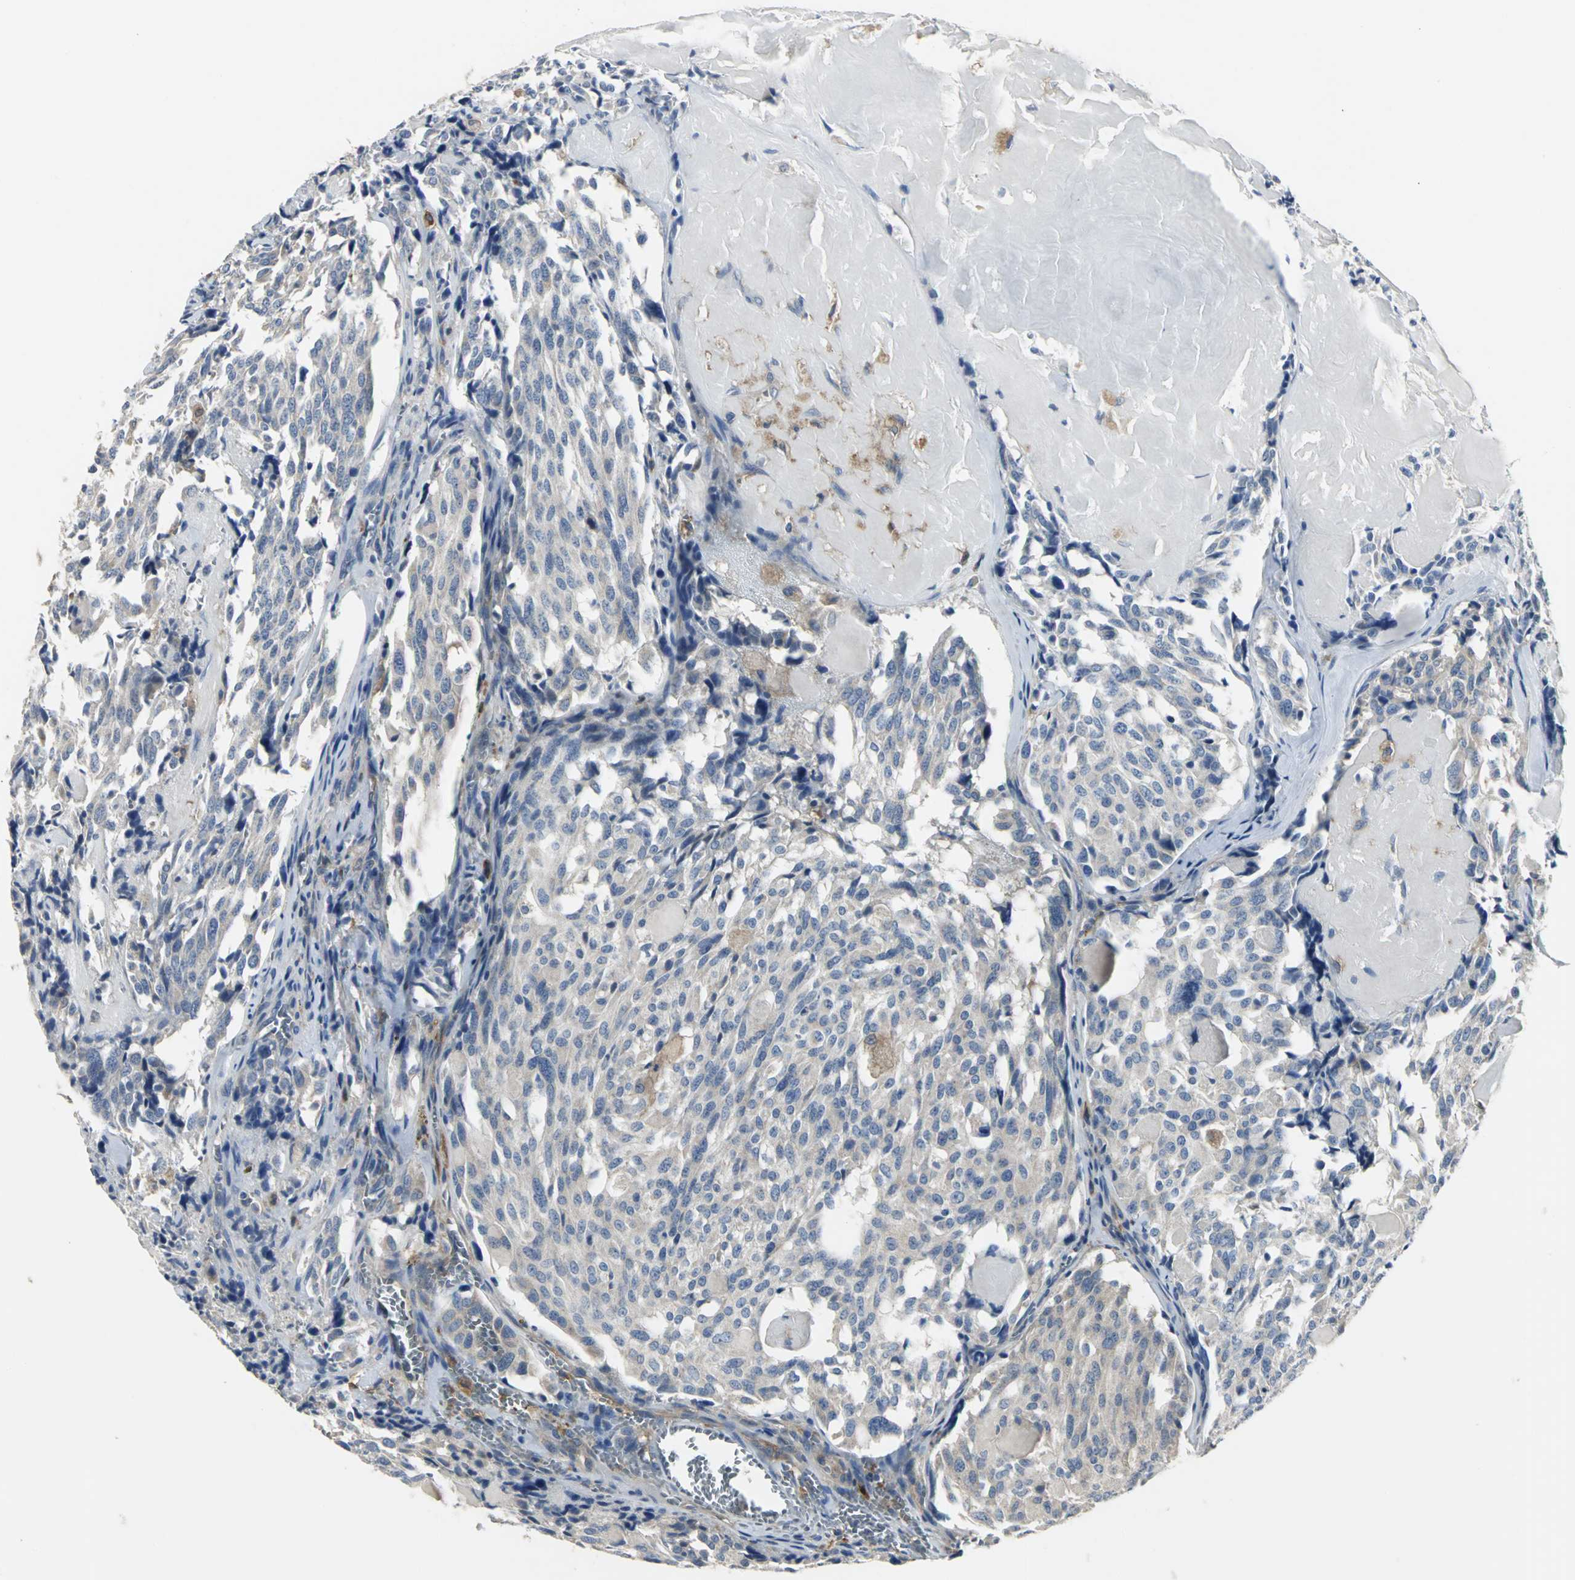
{"staining": {"intensity": "weak", "quantity": "25%-75%", "location": "cytoplasmic/membranous"}, "tissue": "thyroid cancer", "cell_type": "Tumor cells", "image_type": "cancer", "snomed": [{"axis": "morphology", "description": "Carcinoma, NOS"}, {"axis": "morphology", "description": "Carcinoid, malignant, NOS"}, {"axis": "topography", "description": "Thyroid gland"}], "caption": "A brown stain highlights weak cytoplasmic/membranous expression of a protein in human thyroid cancer (malignant carcinoid) tumor cells.", "gene": "CHRNB1", "patient": {"sex": "male", "age": 33}}